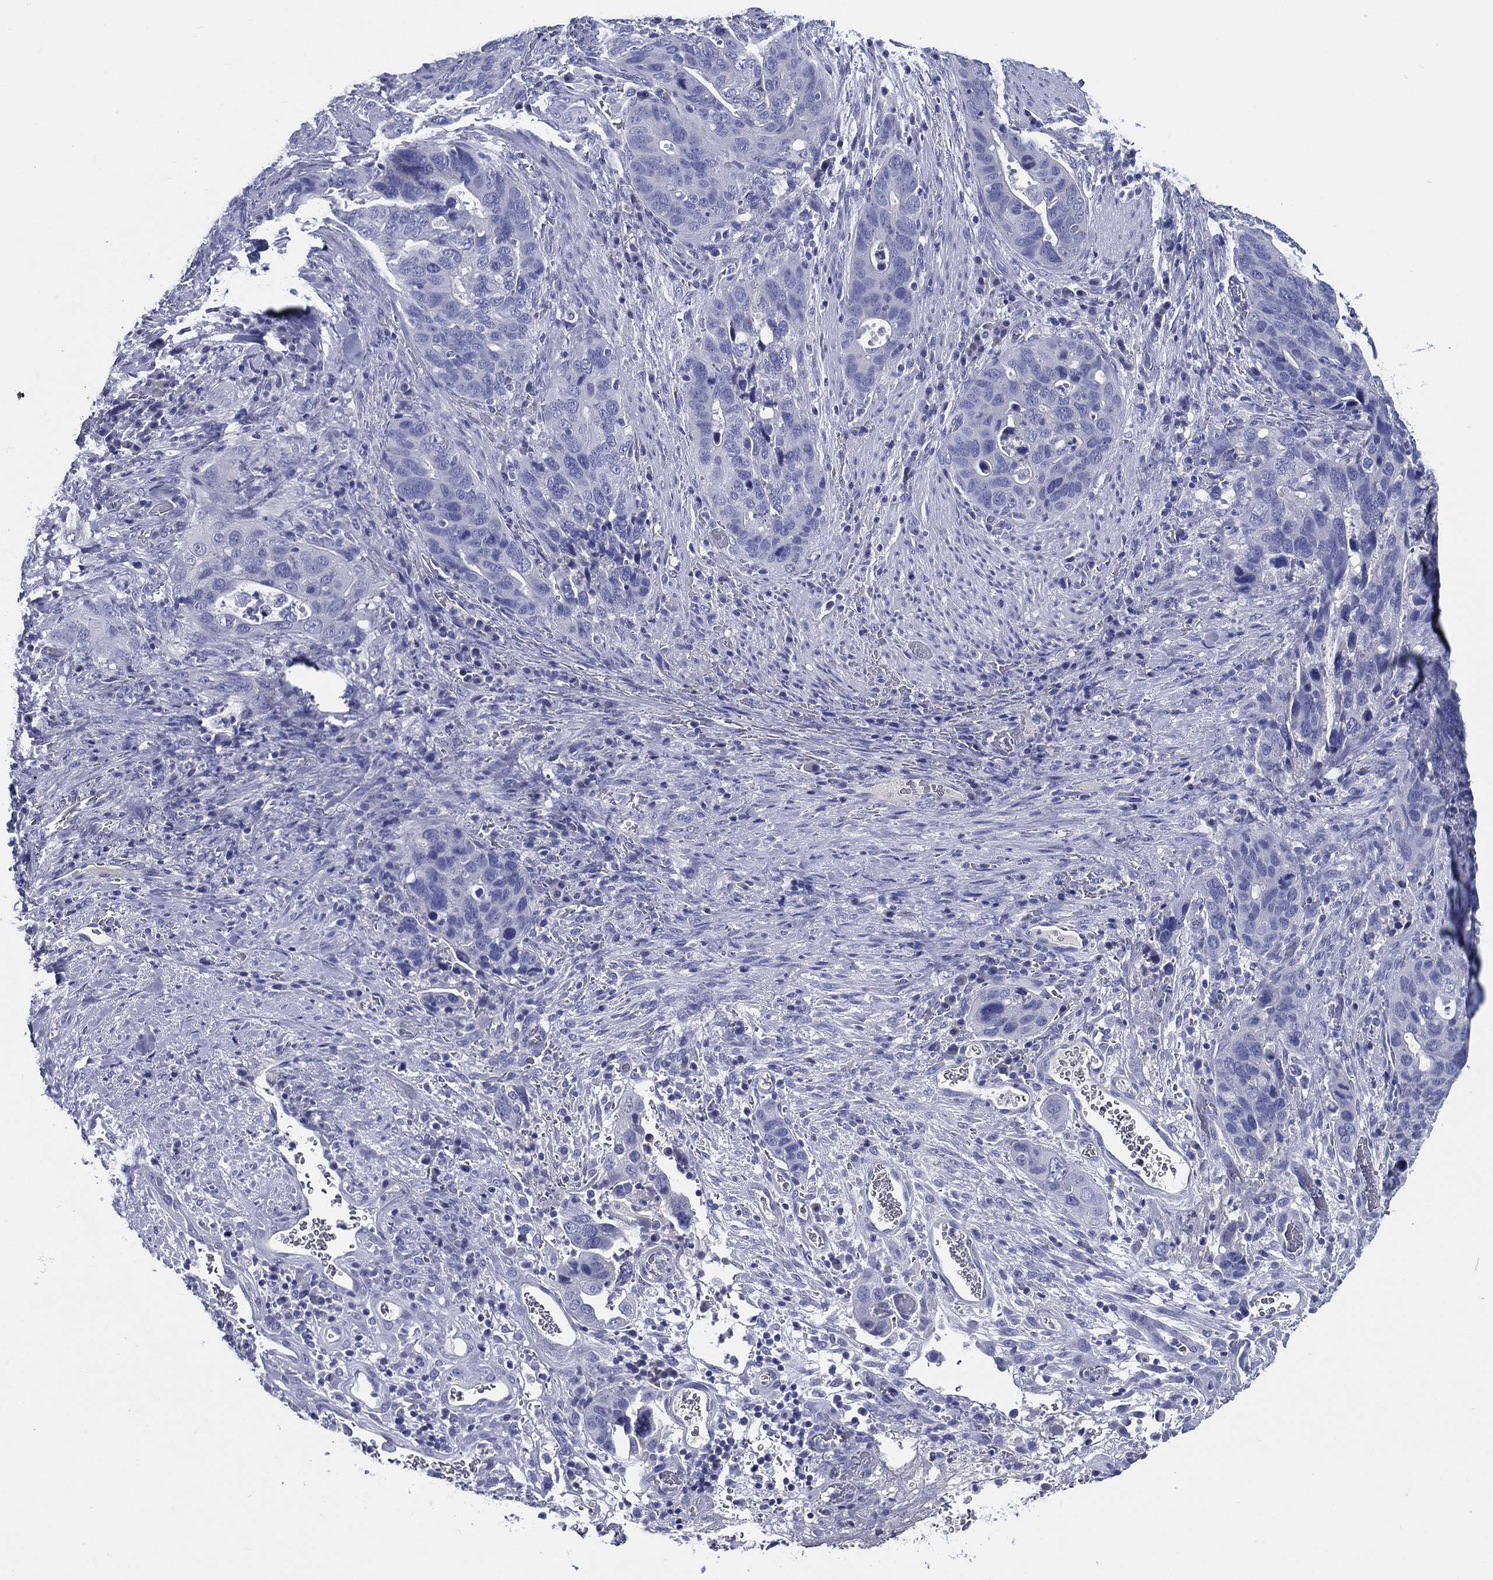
{"staining": {"intensity": "negative", "quantity": "none", "location": "none"}, "tissue": "stomach cancer", "cell_type": "Tumor cells", "image_type": "cancer", "snomed": [{"axis": "morphology", "description": "Adenocarcinoma, NOS"}, {"axis": "topography", "description": "Stomach"}], "caption": "This micrograph is of stomach adenocarcinoma stained with immunohistochemistry to label a protein in brown with the nuclei are counter-stained blue. There is no positivity in tumor cells.", "gene": "ACE2", "patient": {"sex": "male", "age": 54}}